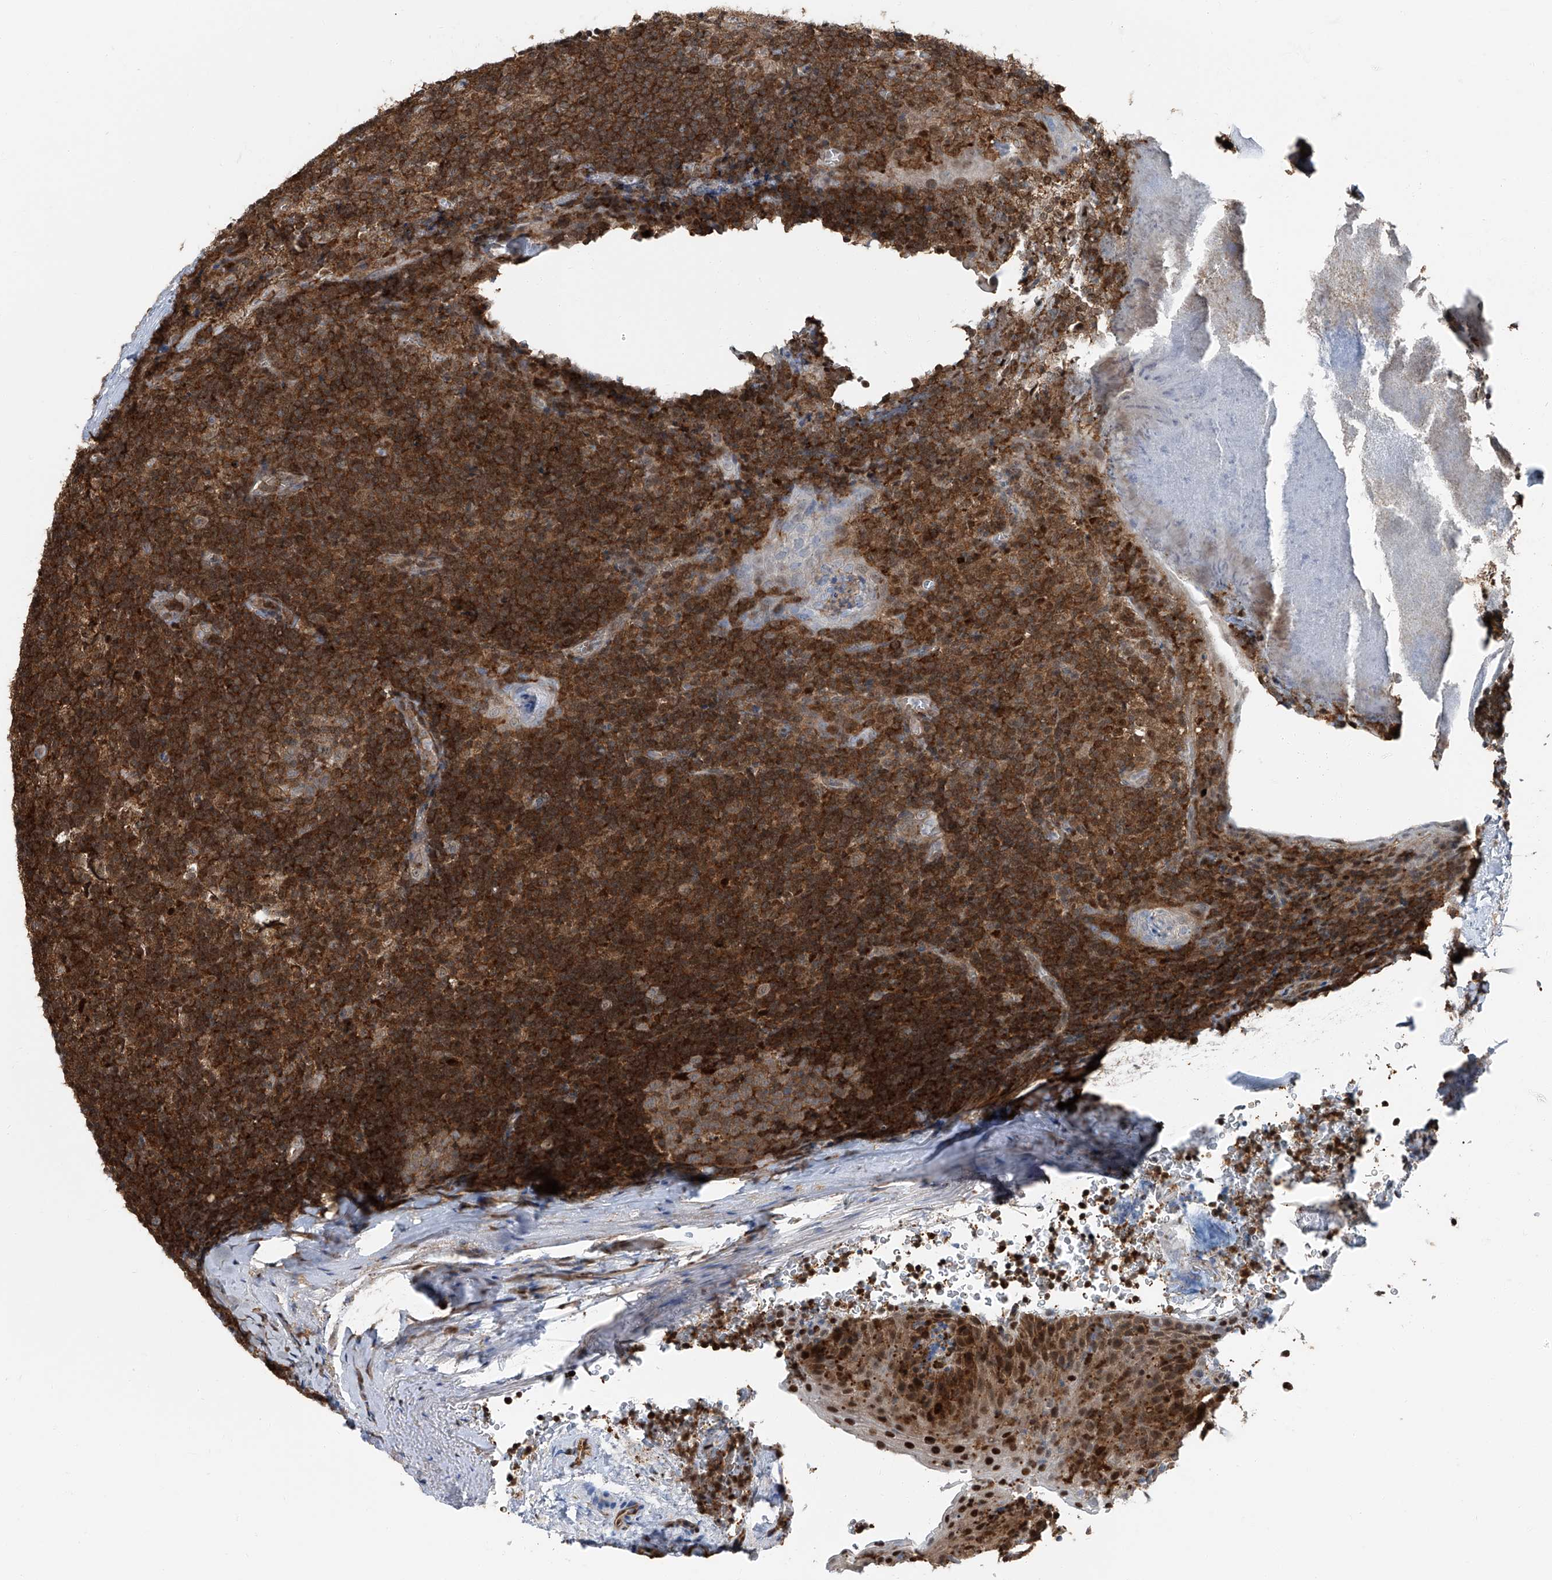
{"staining": {"intensity": "moderate", "quantity": ">75%", "location": "cytoplasmic/membranous"}, "tissue": "tonsil", "cell_type": "Germinal center cells", "image_type": "normal", "snomed": [{"axis": "morphology", "description": "Normal tissue, NOS"}, {"axis": "topography", "description": "Tonsil"}], "caption": "Germinal center cells demonstrate medium levels of moderate cytoplasmic/membranous expression in approximately >75% of cells in benign tonsil.", "gene": "PSMB10", "patient": {"sex": "male", "age": 37}}